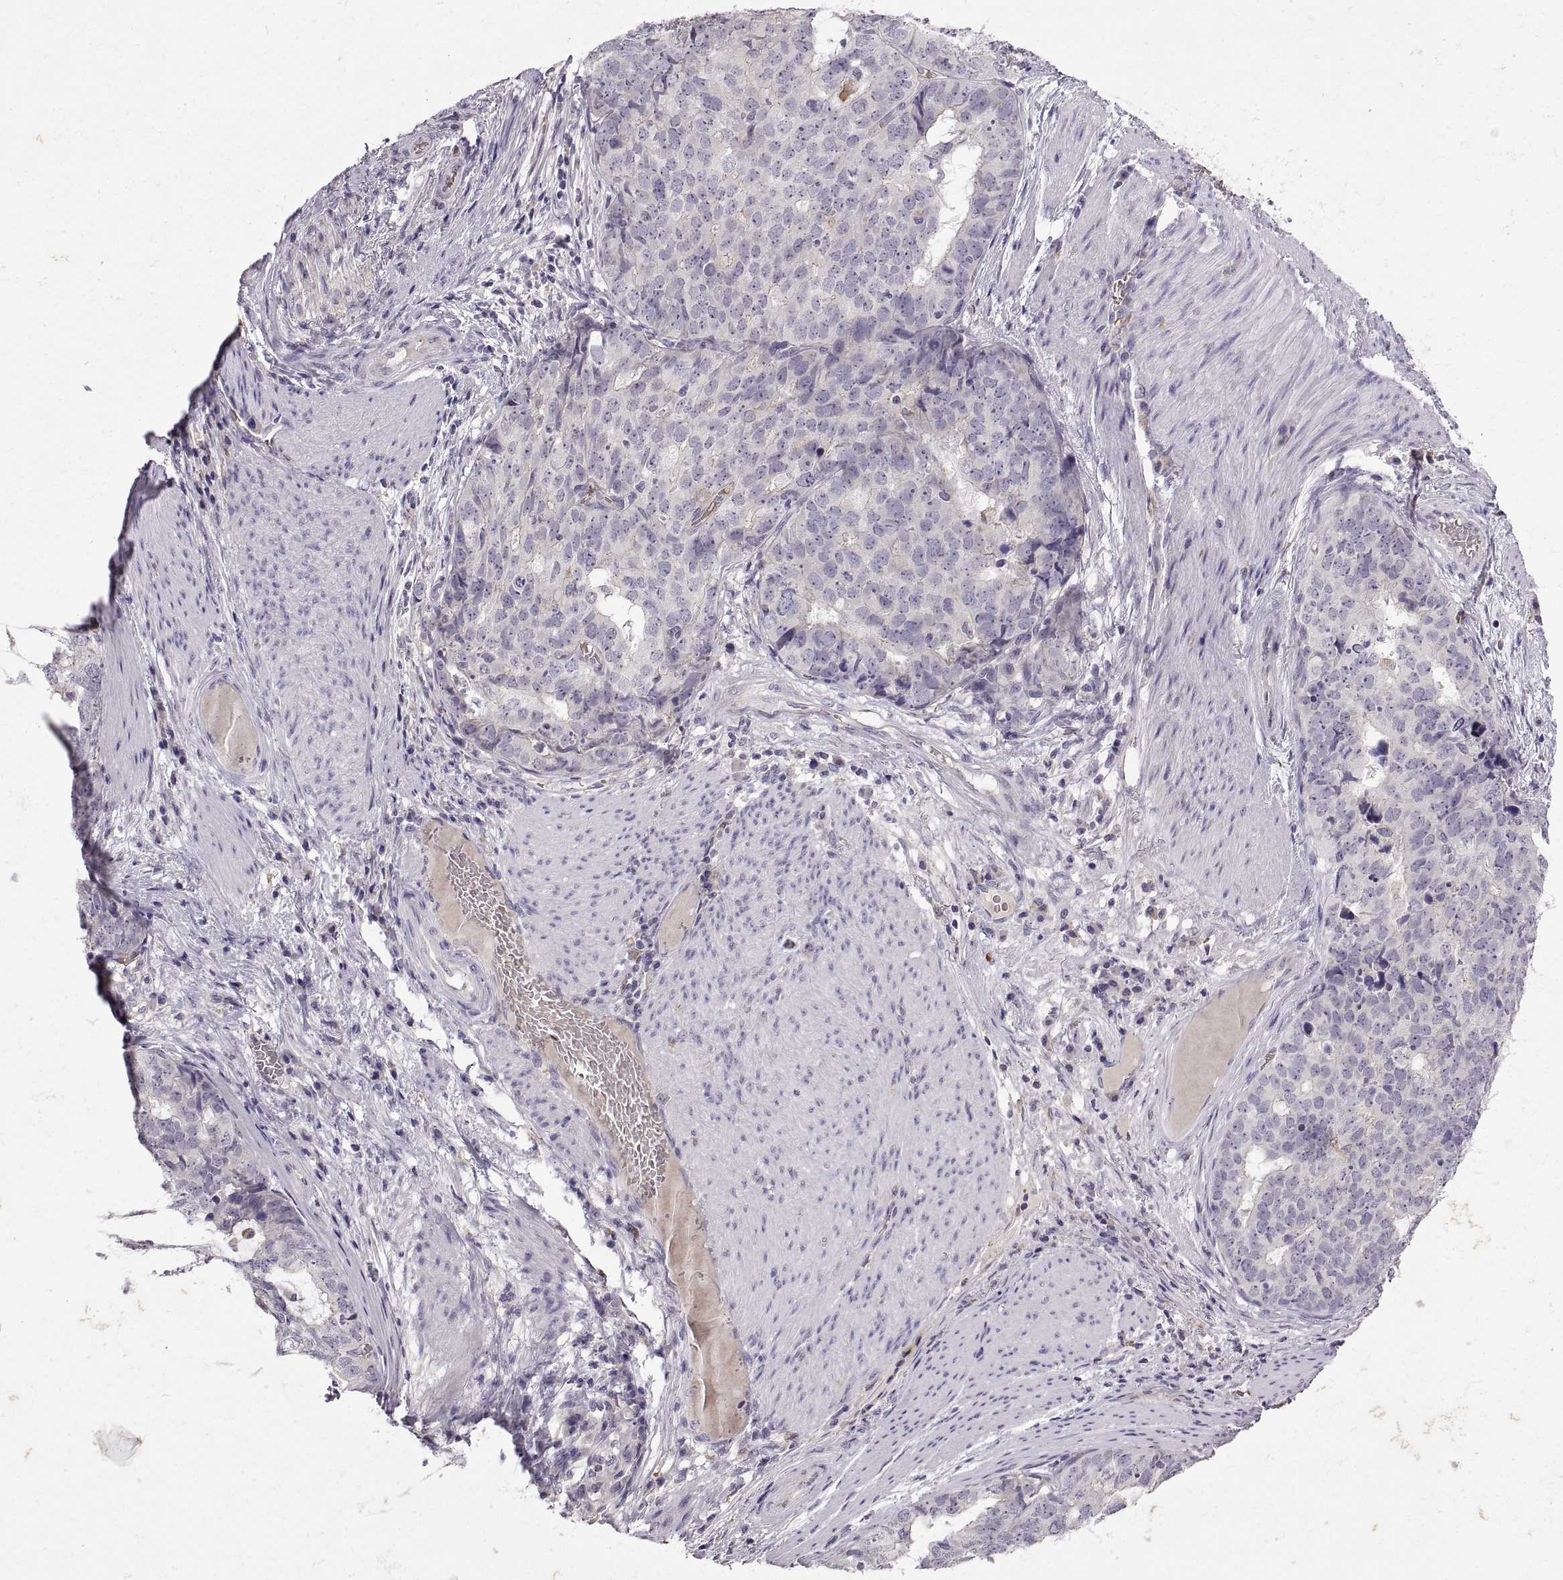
{"staining": {"intensity": "negative", "quantity": "none", "location": "none"}, "tissue": "stomach cancer", "cell_type": "Tumor cells", "image_type": "cancer", "snomed": [{"axis": "morphology", "description": "Adenocarcinoma, NOS"}, {"axis": "topography", "description": "Stomach"}], "caption": "Immunohistochemical staining of human stomach adenocarcinoma displays no significant staining in tumor cells.", "gene": "MEIOC", "patient": {"sex": "male", "age": 69}}